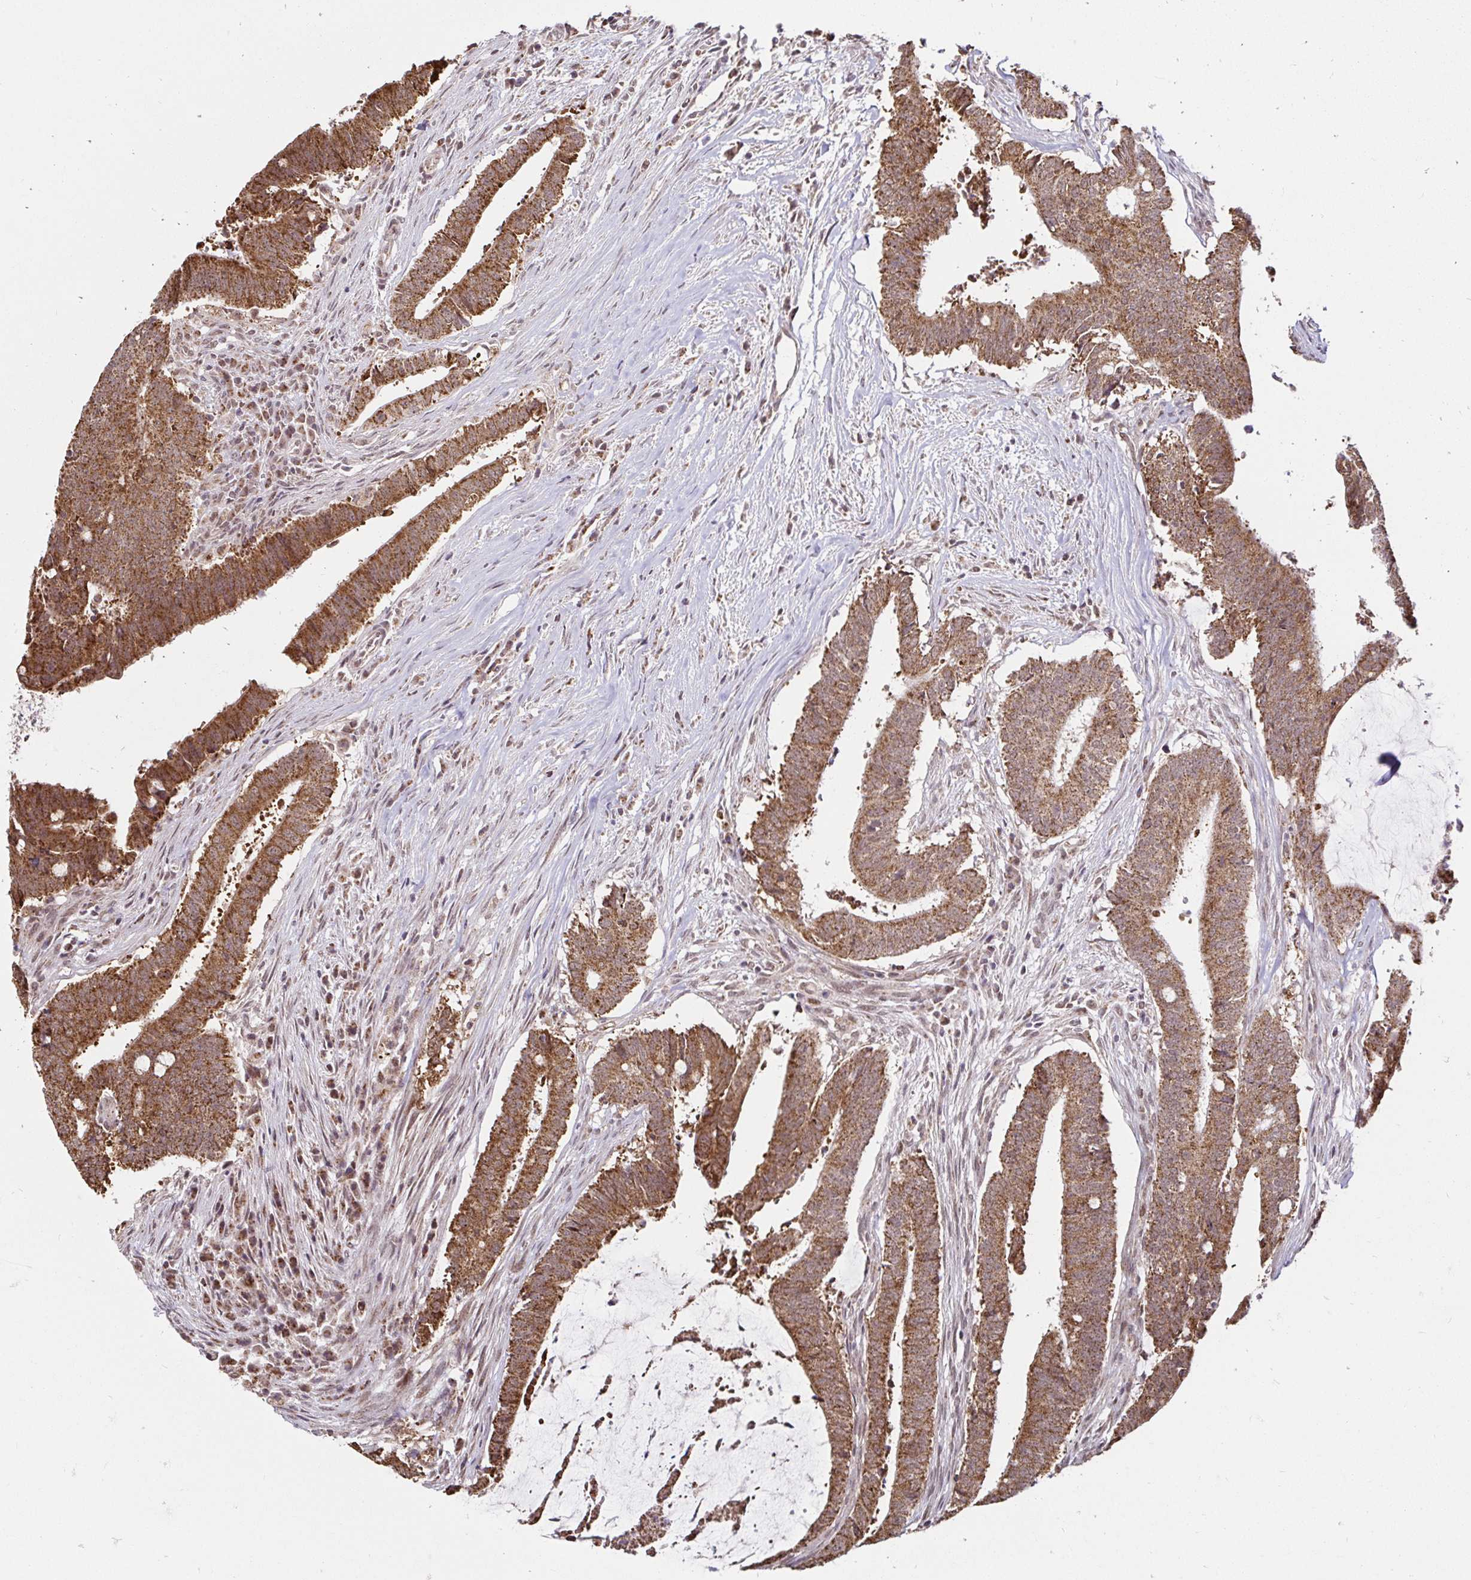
{"staining": {"intensity": "strong", "quantity": ">75%", "location": "cytoplasmic/membranous"}, "tissue": "colorectal cancer", "cell_type": "Tumor cells", "image_type": "cancer", "snomed": [{"axis": "morphology", "description": "Adenocarcinoma, NOS"}, {"axis": "topography", "description": "Colon"}], "caption": "Immunohistochemistry (DAB) staining of colorectal adenocarcinoma displays strong cytoplasmic/membranous protein expression in about >75% of tumor cells. (Brightfield microscopy of DAB IHC at high magnification).", "gene": "TIMM50", "patient": {"sex": "female", "age": 43}}